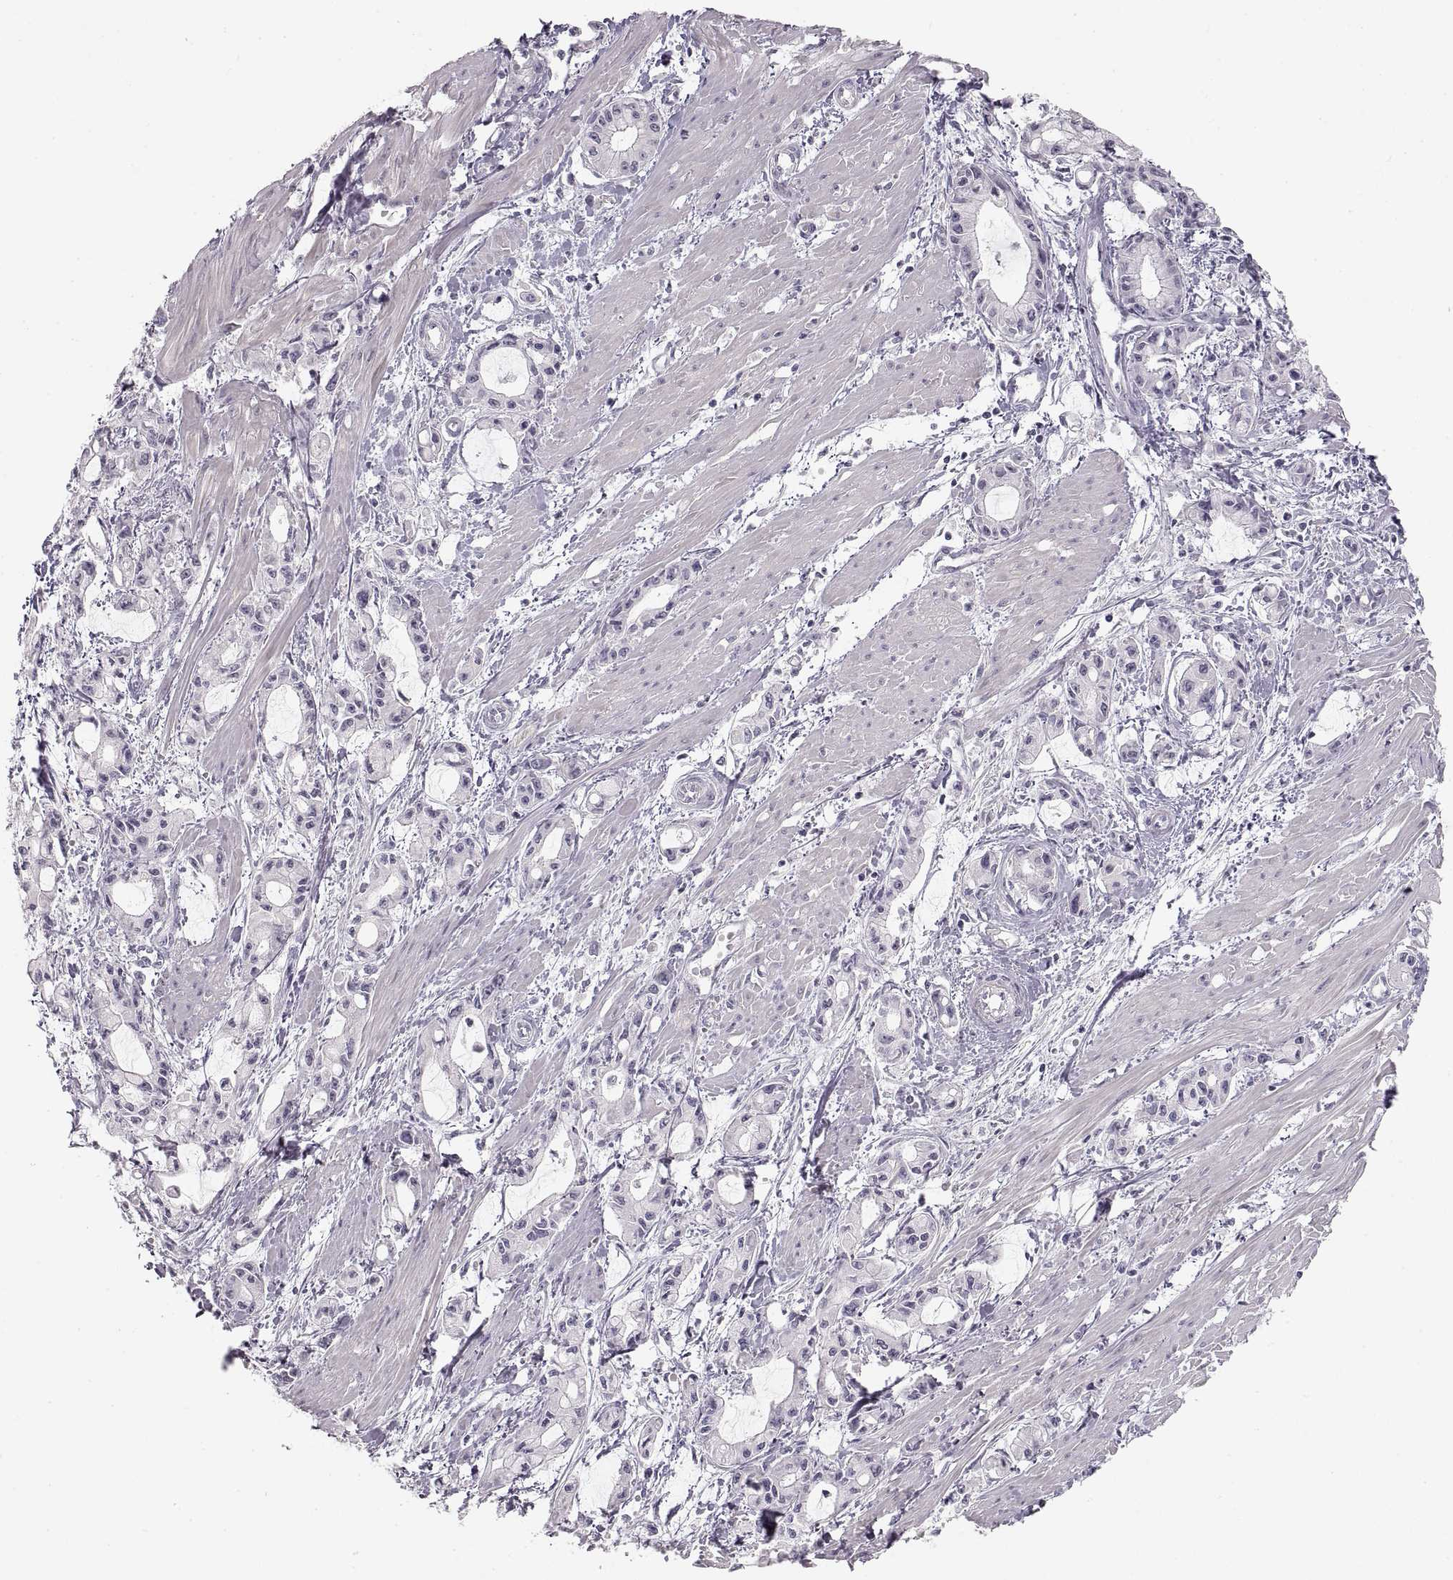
{"staining": {"intensity": "negative", "quantity": "none", "location": "none"}, "tissue": "pancreatic cancer", "cell_type": "Tumor cells", "image_type": "cancer", "snomed": [{"axis": "morphology", "description": "Adenocarcinoma, NOS"}, {"axis": "topography", "description": "Pancreas"}], "caption": "Protein analysis of adenocarcinoma (pancreatic) demonstrates no significant expression in tumor cells. The staining was performed using DAB (3,3'-diaminobenzidine) to visualize the protein expression in brown, while the nuclei were stained in blue with hematoxylin (Magnification: 20x).", "gene": "PCSK2", "patient": {"sex": "male", "age": 48}}